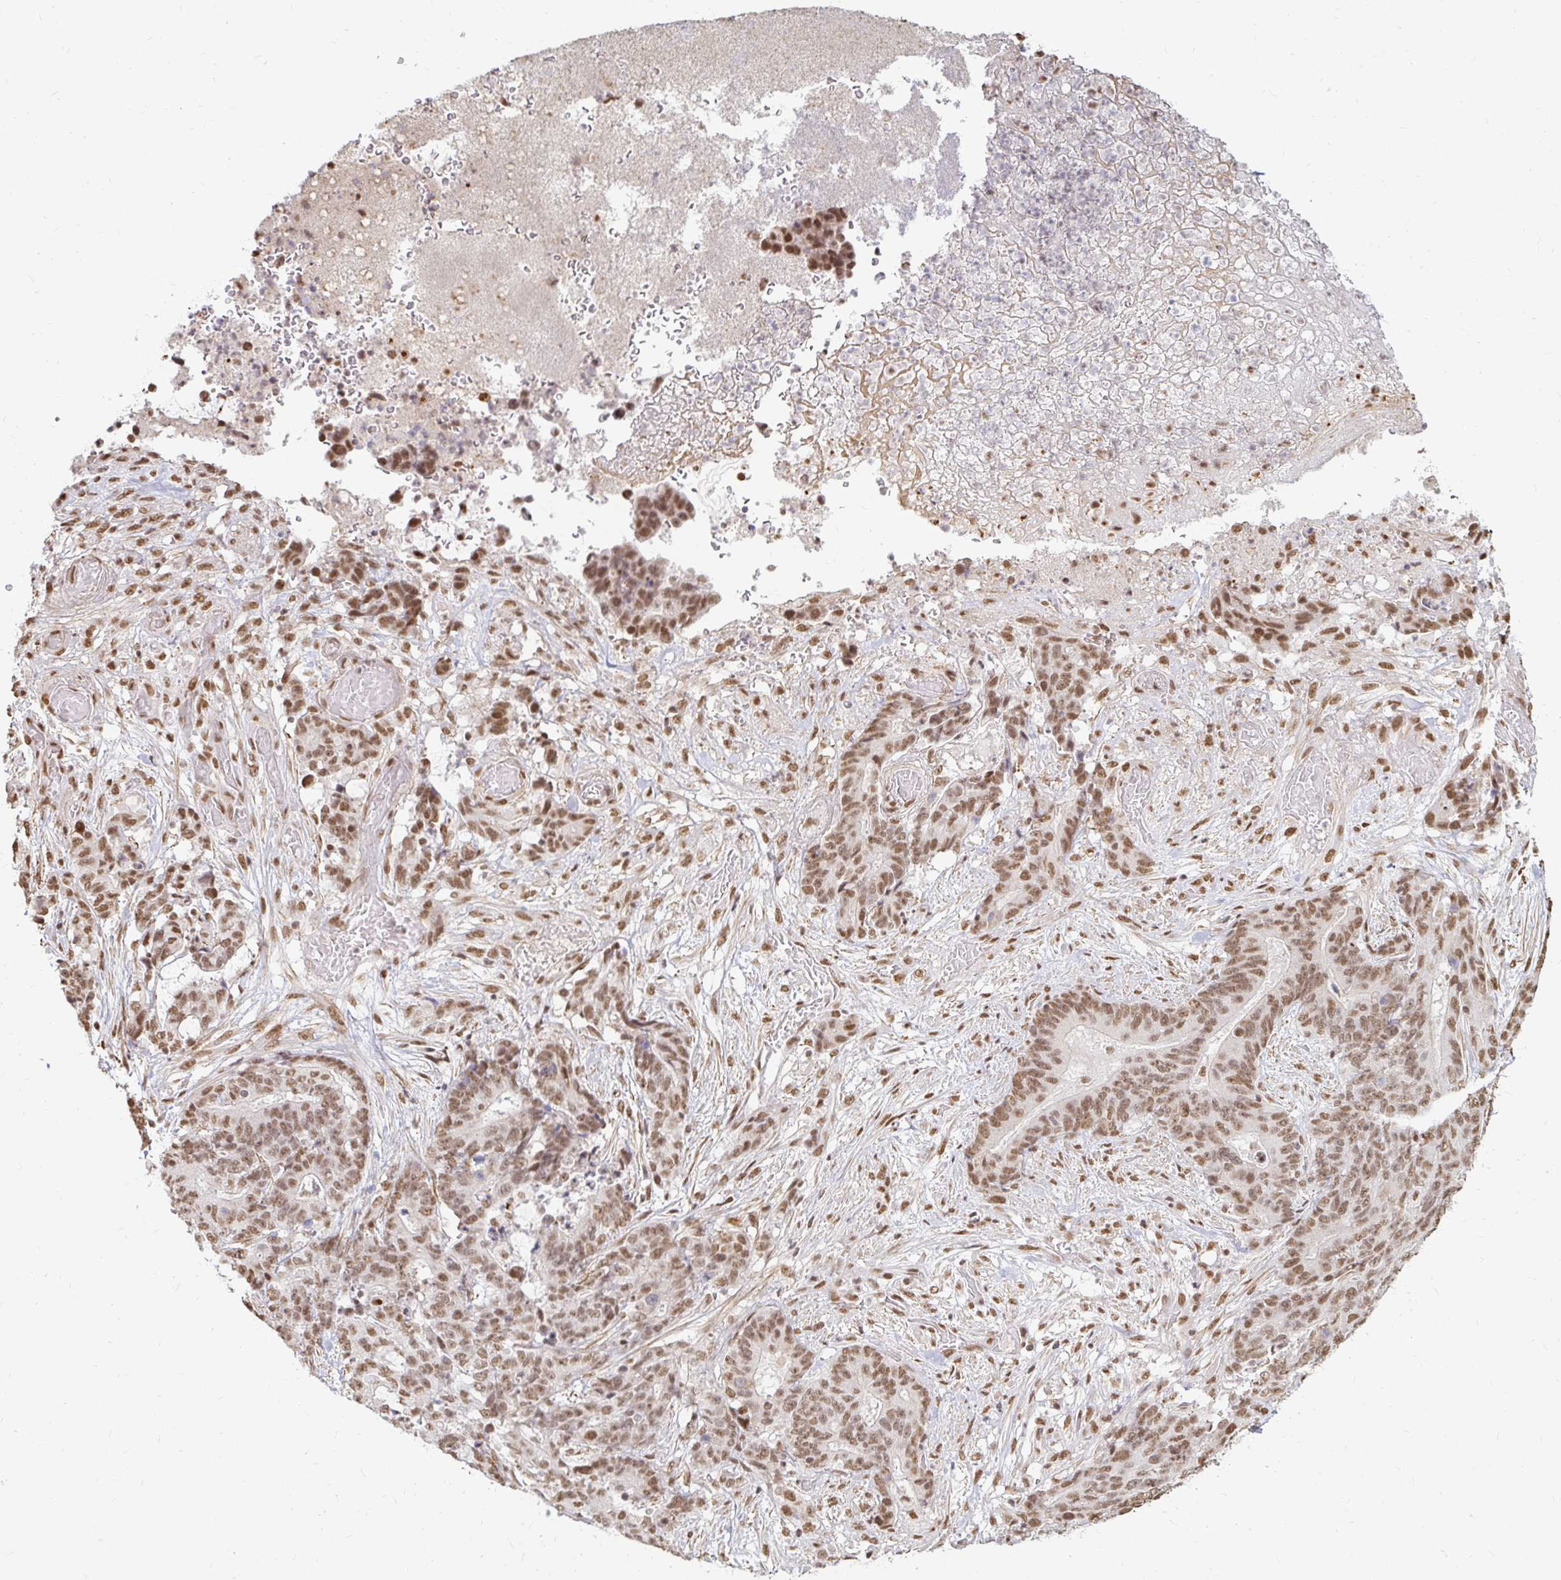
{"staining": {"intensity": "moderate", "quantity": ">75%", "location": "nuclear"}, "tissue": "stomach cancer", "cell_type": "Tumor cells", "image_type": "cancer", "snomed": [{"axis": "morphology", "description": "Normal tissue, NOS"}, {"axis": "morphology", "description": "Adenocarcinoma, NOS"}, {"axis": "topography", "description": "Stomach"}], "caption": "A micrograph showing moderate nuclear expression in about >75% of tumor cells in stomach adenocarcinoma, as visualized by brown immunohistochemical staining.", "gene": "HNRNPU", "patient": {"sex": "female", "age": 64}}